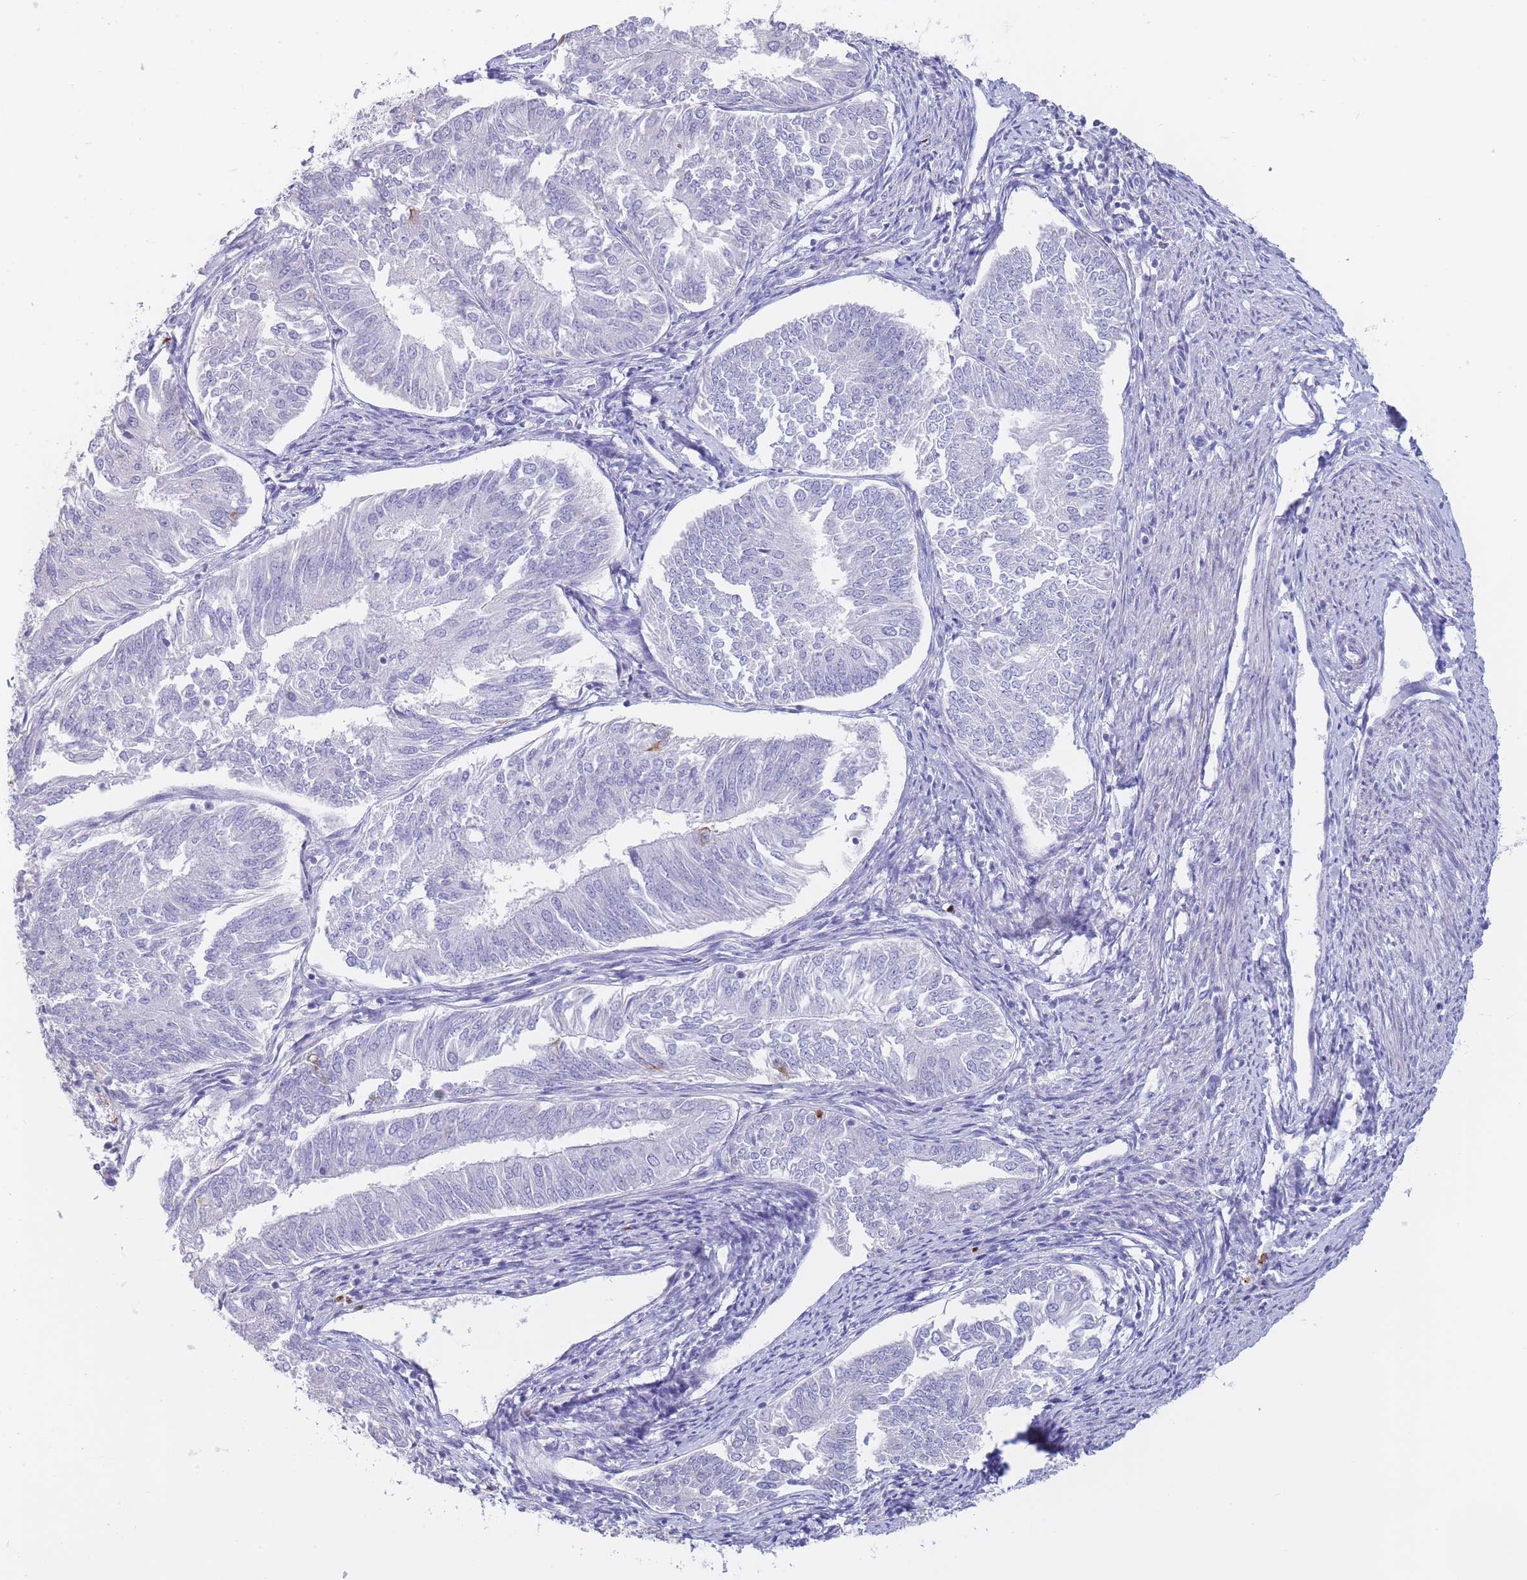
{"staining": {"intensity": "negative", "quantity": "none", "location": "none"}, "tissue": "endometrial cancer", "cell_type": "Tumor cells", "image_type": "cancer", "snomed": [{"axis": "morphology", "description": "Adenocarcinoma, NOS"}, {"axis": "topography", "description": "Endometrium"}], "caption": "Immunohistochemistry (IHC) histopathology image of human adenocarcinoma (endometrial) stained for a protein (brown), which reveals no expression in tumor cells.", "gene": "CD37", "patient": {"sex": "female", "age": 58}}